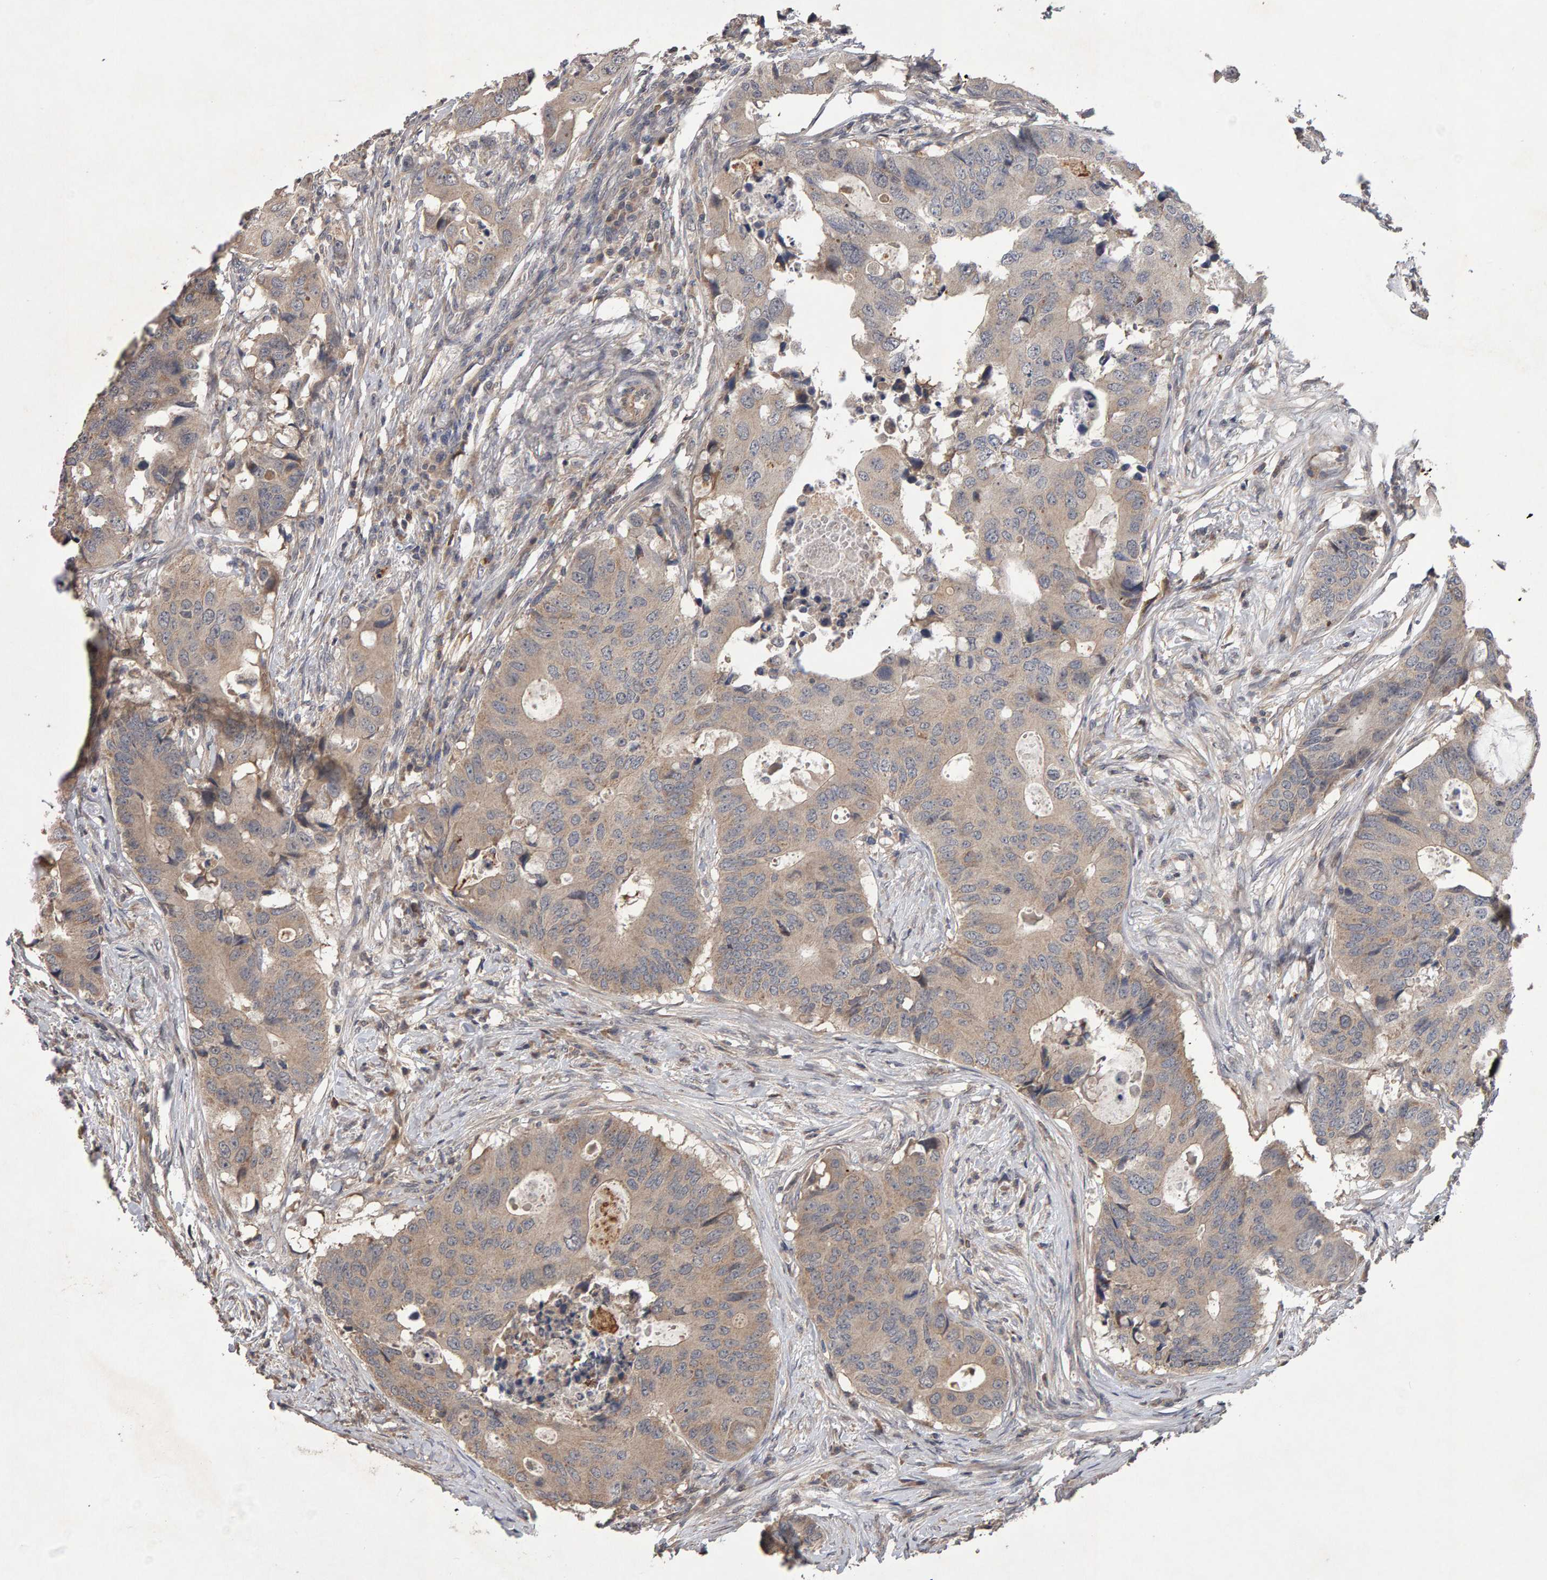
{"staining": {"intensity": "weak", "quantity": ">75%", "location": "cytoplasmic/membranous"}, "tissue": "colorectal cancer", "cell_type": "Tumor cells", "image_type": "cancer", "snomed": [{"axis": "morphology", "description": "Adenocarcinoma, NOS"}, {"axis": "topography", "description": "Colon"}], "caption": "The micrograph exhibits a brown stain indicating the presence of a protein in the cytoplasmic/membranous of tumor cells in adenocarcinoma (colorectal).", "gene": "COASY", "patient": {"sex": "male", "age": 71}}